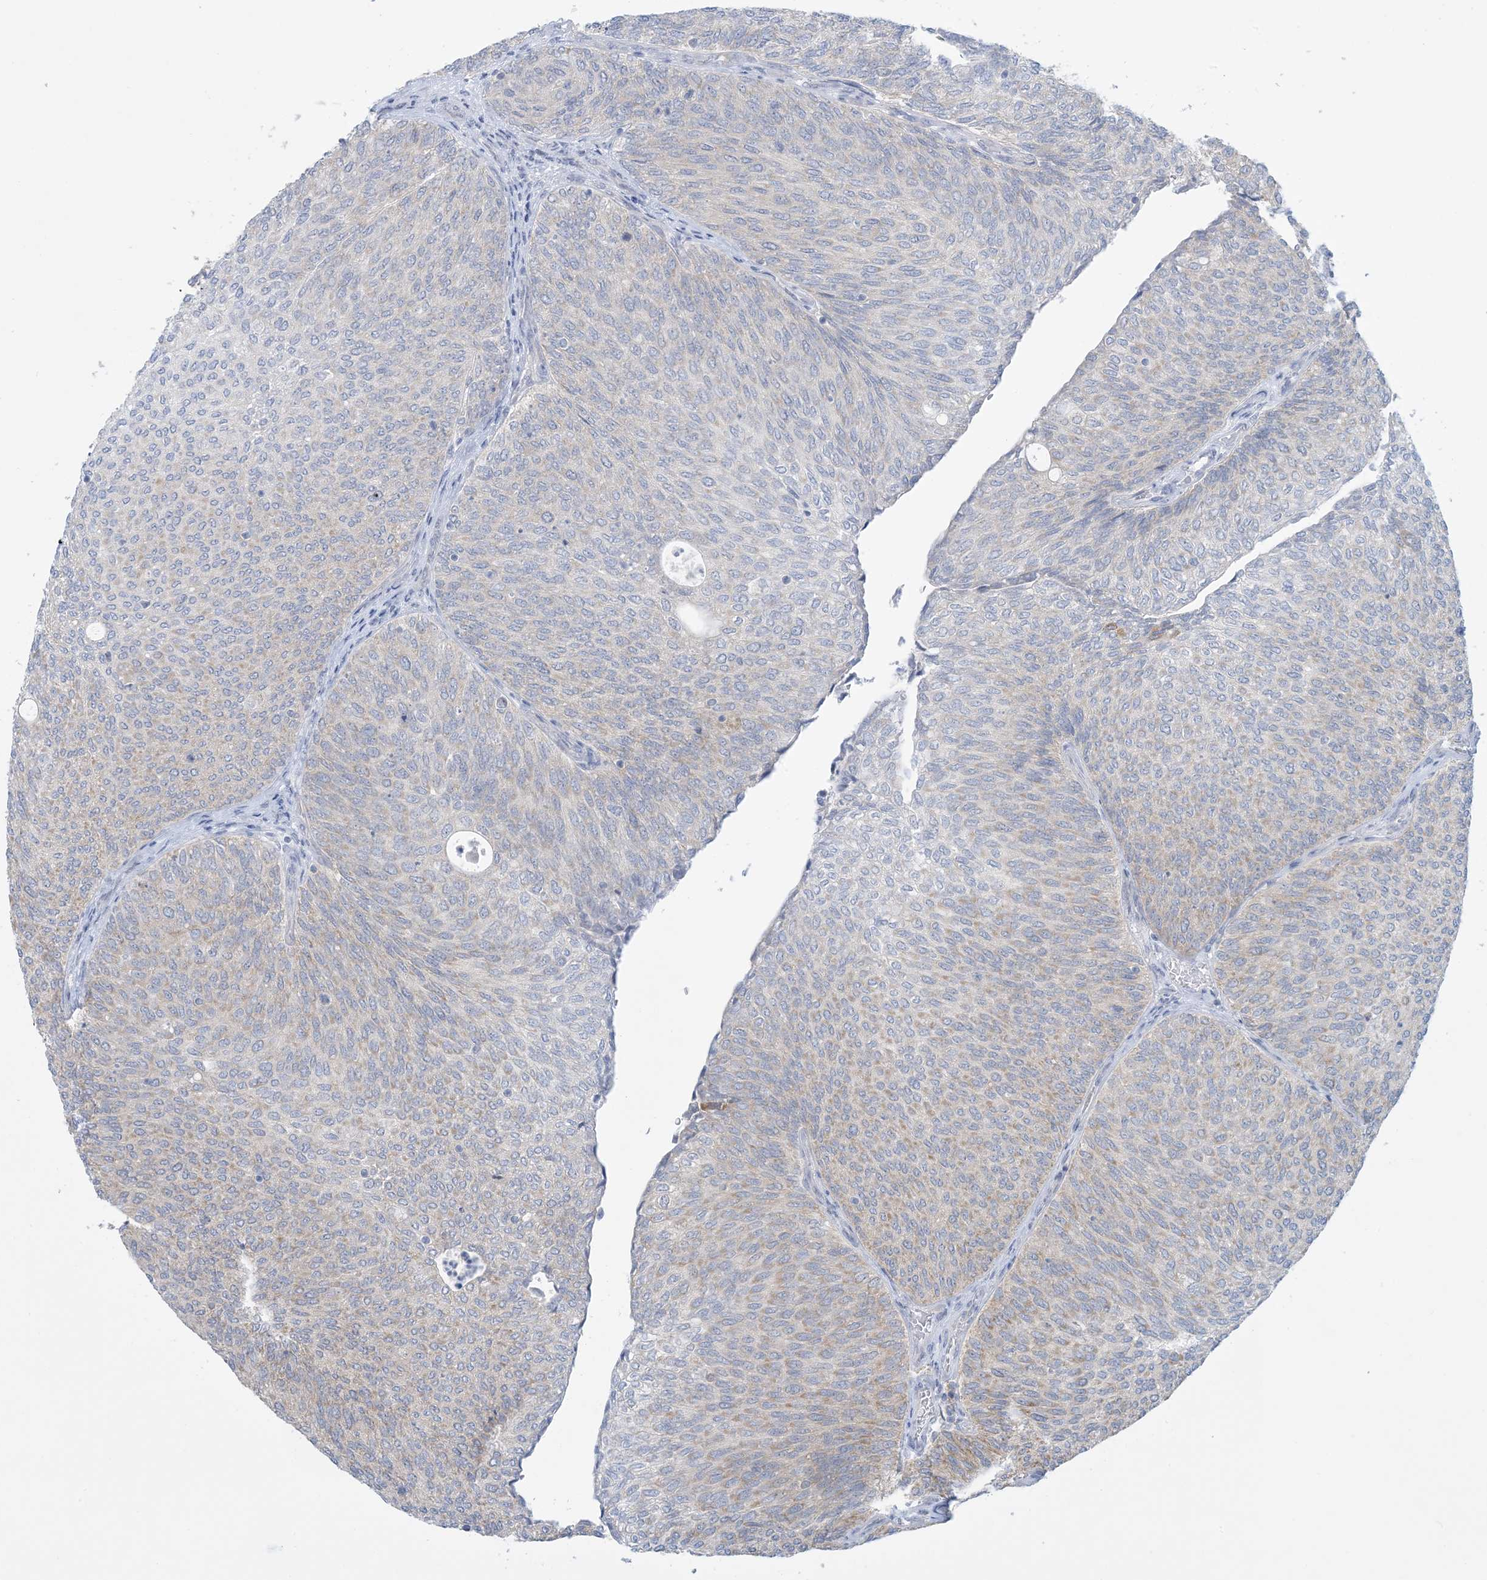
{"staining": {"intensity": "weak", "quantity": "<25%", "location": "cytoplasmic/membranous"}, "tissue": "urothelial cancer", "cell_type": "Tumor cells", "image_type": "cancer", "snomed": [{"axis": "morphology", "description": "Urothelial carcinoma, Low grade"}, {"axis": "topography", "description": "Urinary bladder"}], "caption": "There is no significant positivity in tumor cells of urothelial cancer.", "gene": "MRPS18A", "patient": {"sex": "female", "age": 79}}